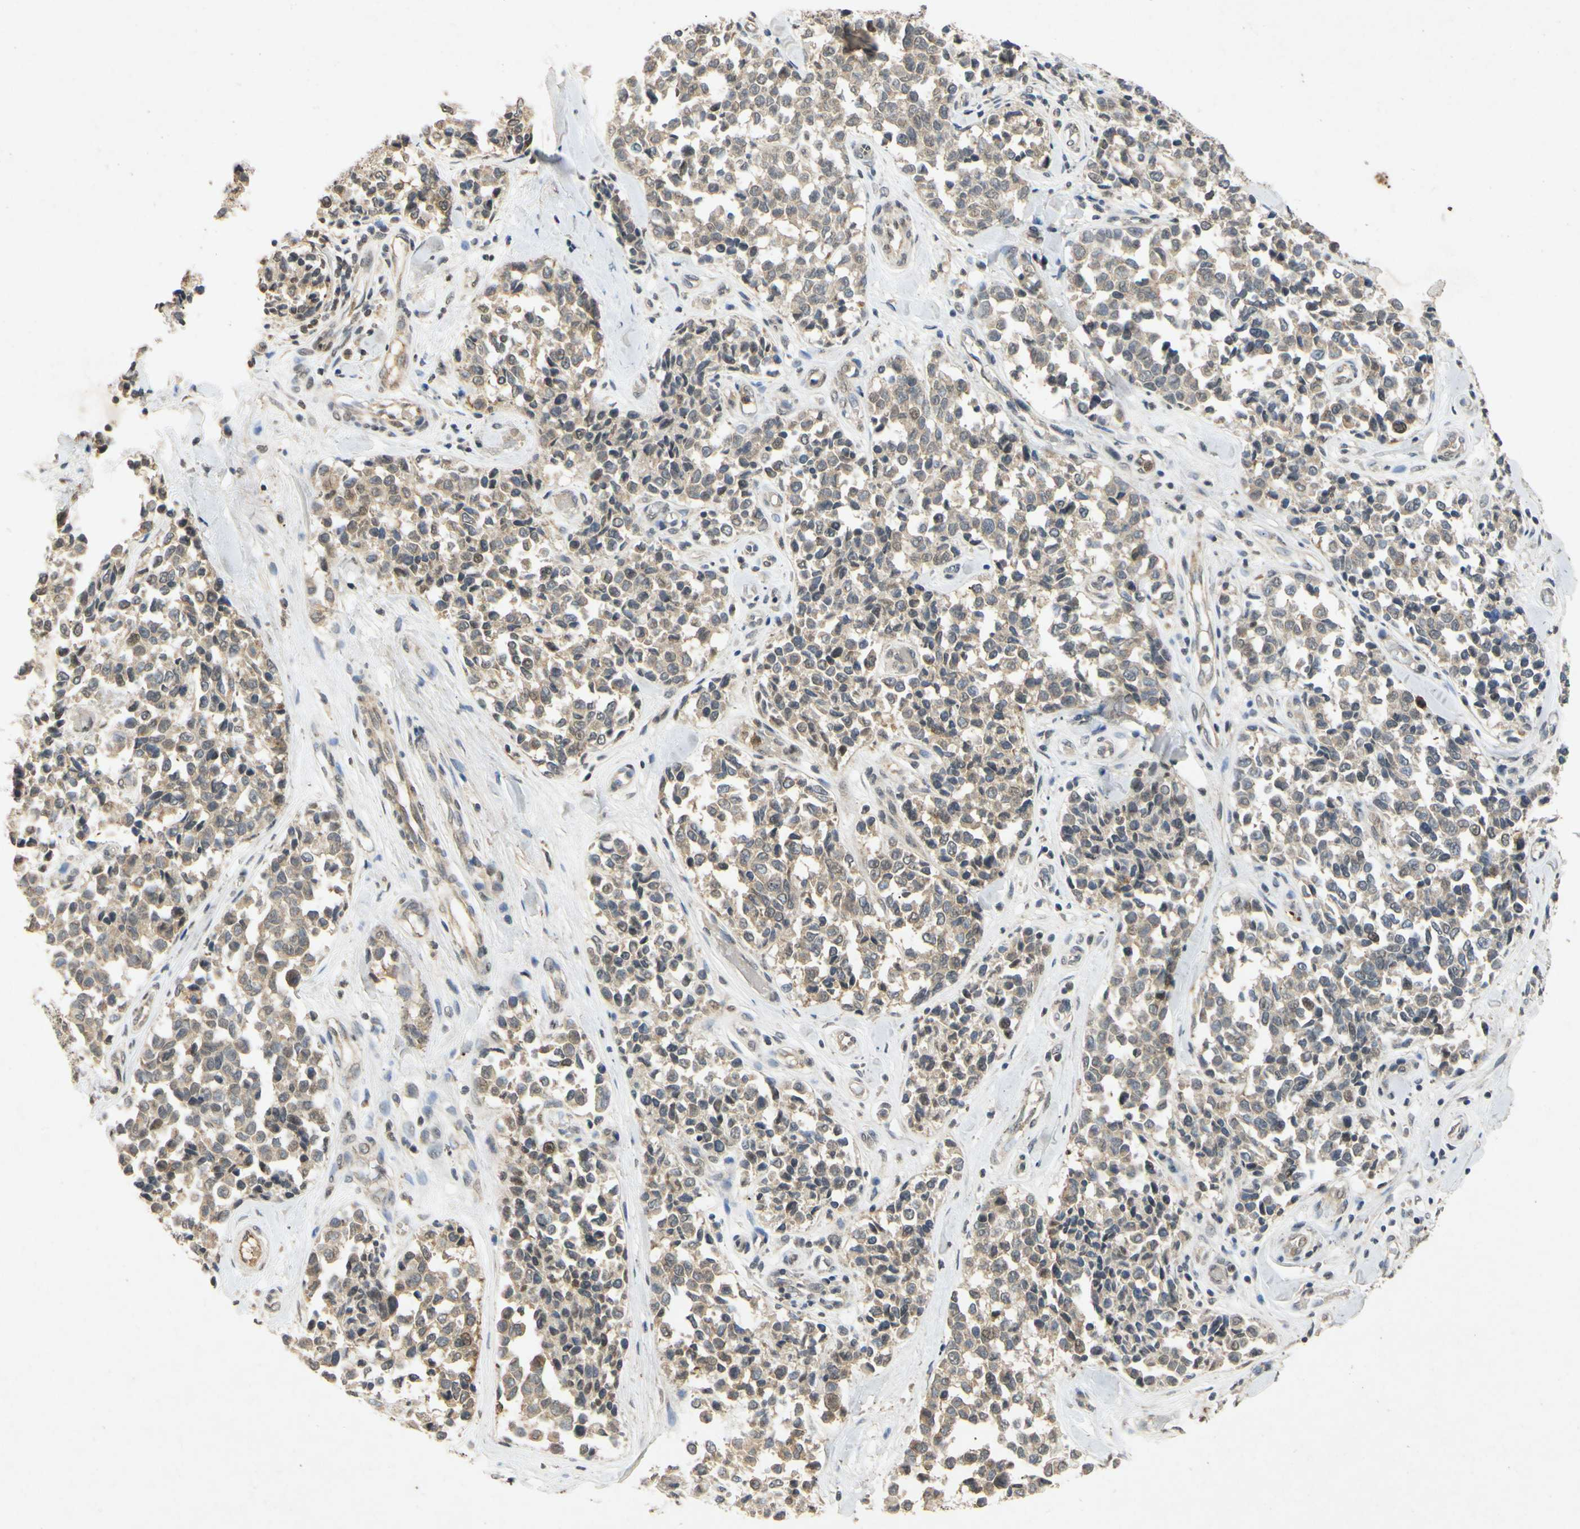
{"staining": {"intensity": "weak", "quantity": ">75%", "location": "cytoplasmic/membranous"}, "tissue": "melanoma", "cell_type": "Tumor cells", "image_type": "cancer", "snomed": [{"axis": "morphology", "description": "Malignant melanoma, NOS"}, {"axis": "topography", "description": "Skin"}], "caption": "High-power microscopy captured an IHC photomicrograph of malignant melanoma, revealing weak cytoplasmic/membranous expression in about >75% of tumor cells.", "gene": "CP", "patient": {"sex": "female", "age": 64}}